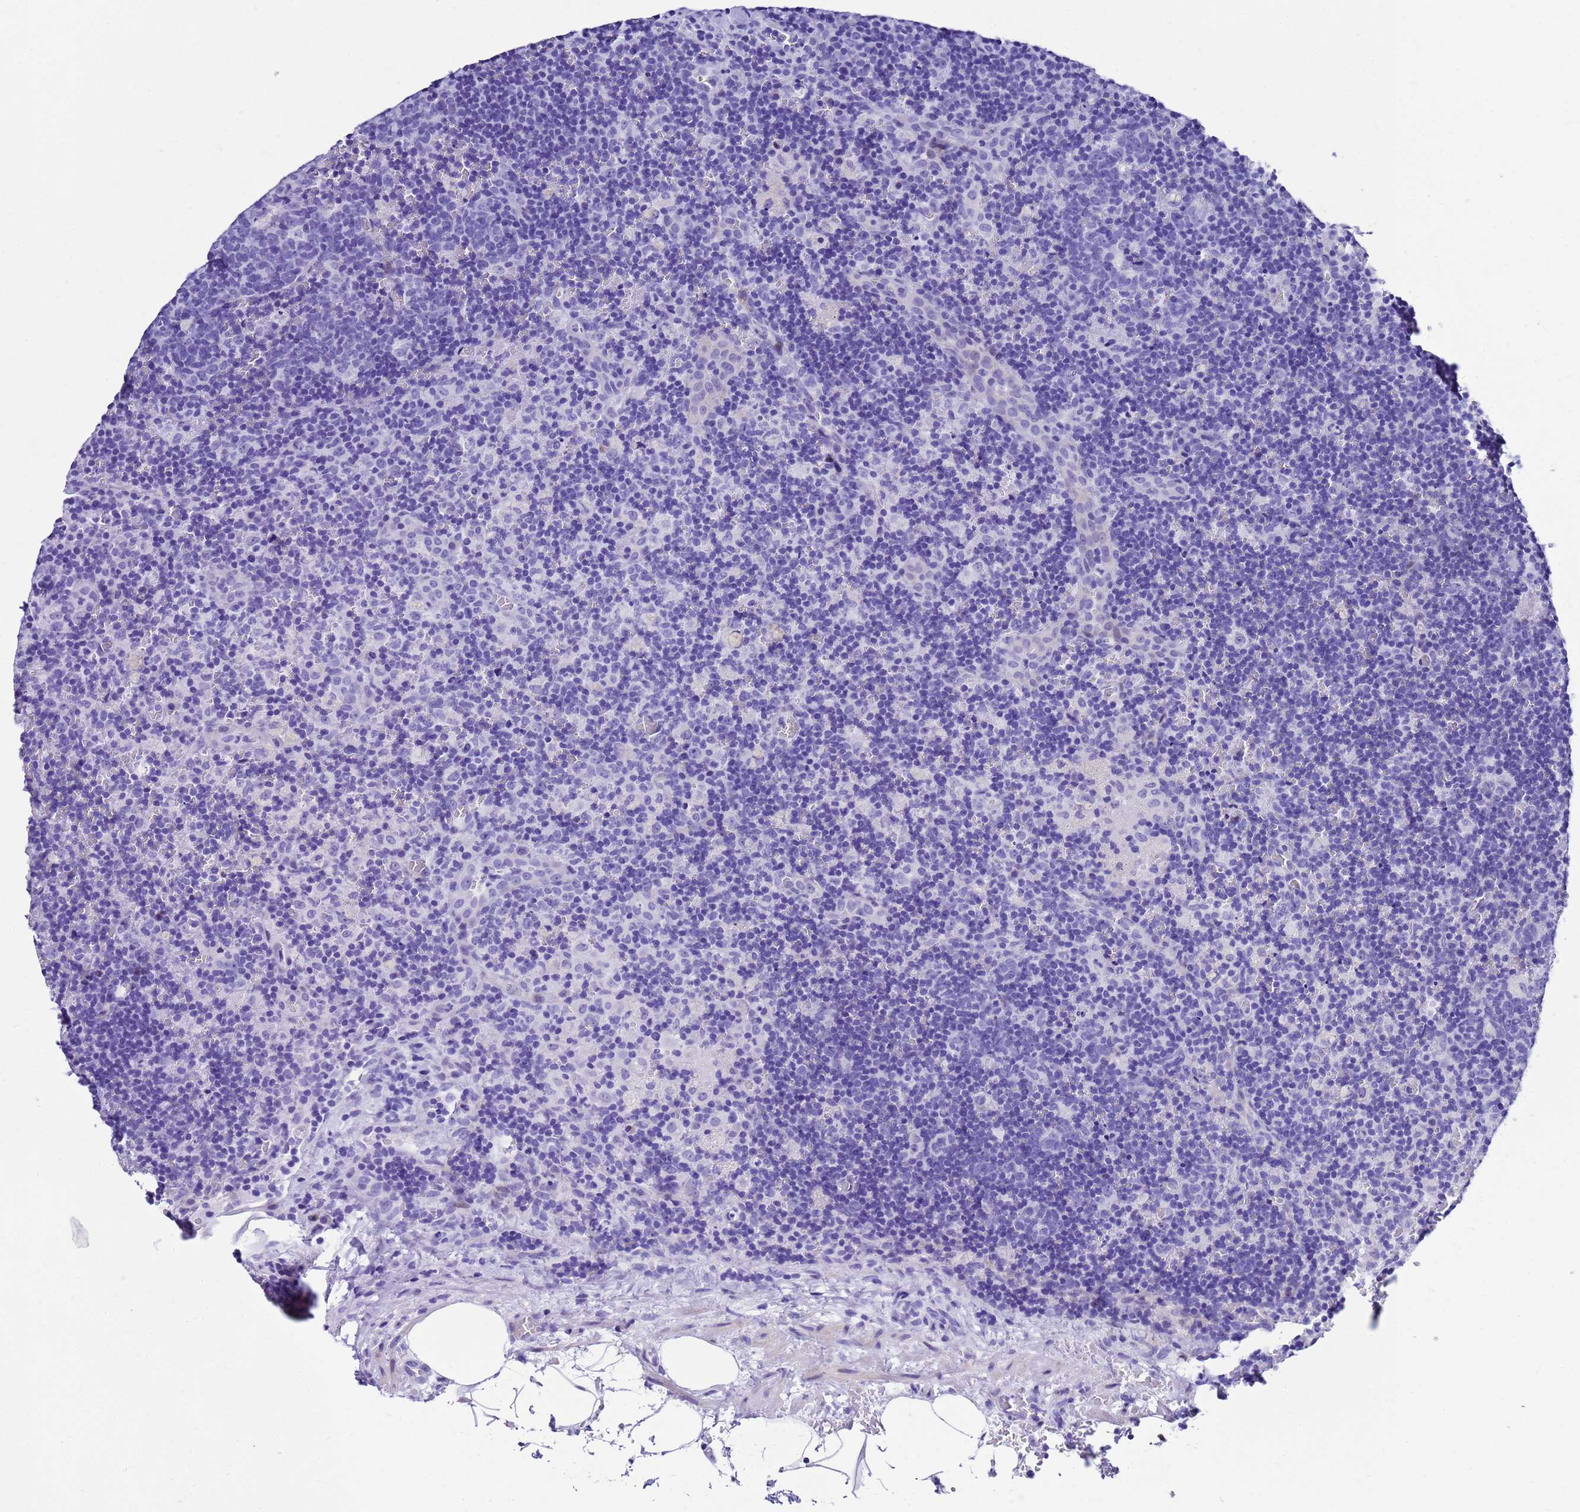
{"staining": {"intensity": "negative", "quantity": "none", "location": "none"}, "tissue": "lymph node", "cell_type": "Germinal center cells", "image_type": "normal", "snomed": [{"axis": "morphology", "description": "Normal tissue, NOS"}, {"axis": "topography", "description": "Lymph node"}], "caption": "High power microscopy image of an immunohistochemistry histopathology image of benign lymph node, revealing no significant staining in germinal center cells. (DAB immunohistochemistry visualized using brightfield microscopy, high magnification).", "gene": "UGT2A1", "patient": {"sex": "male", "age": 58}}